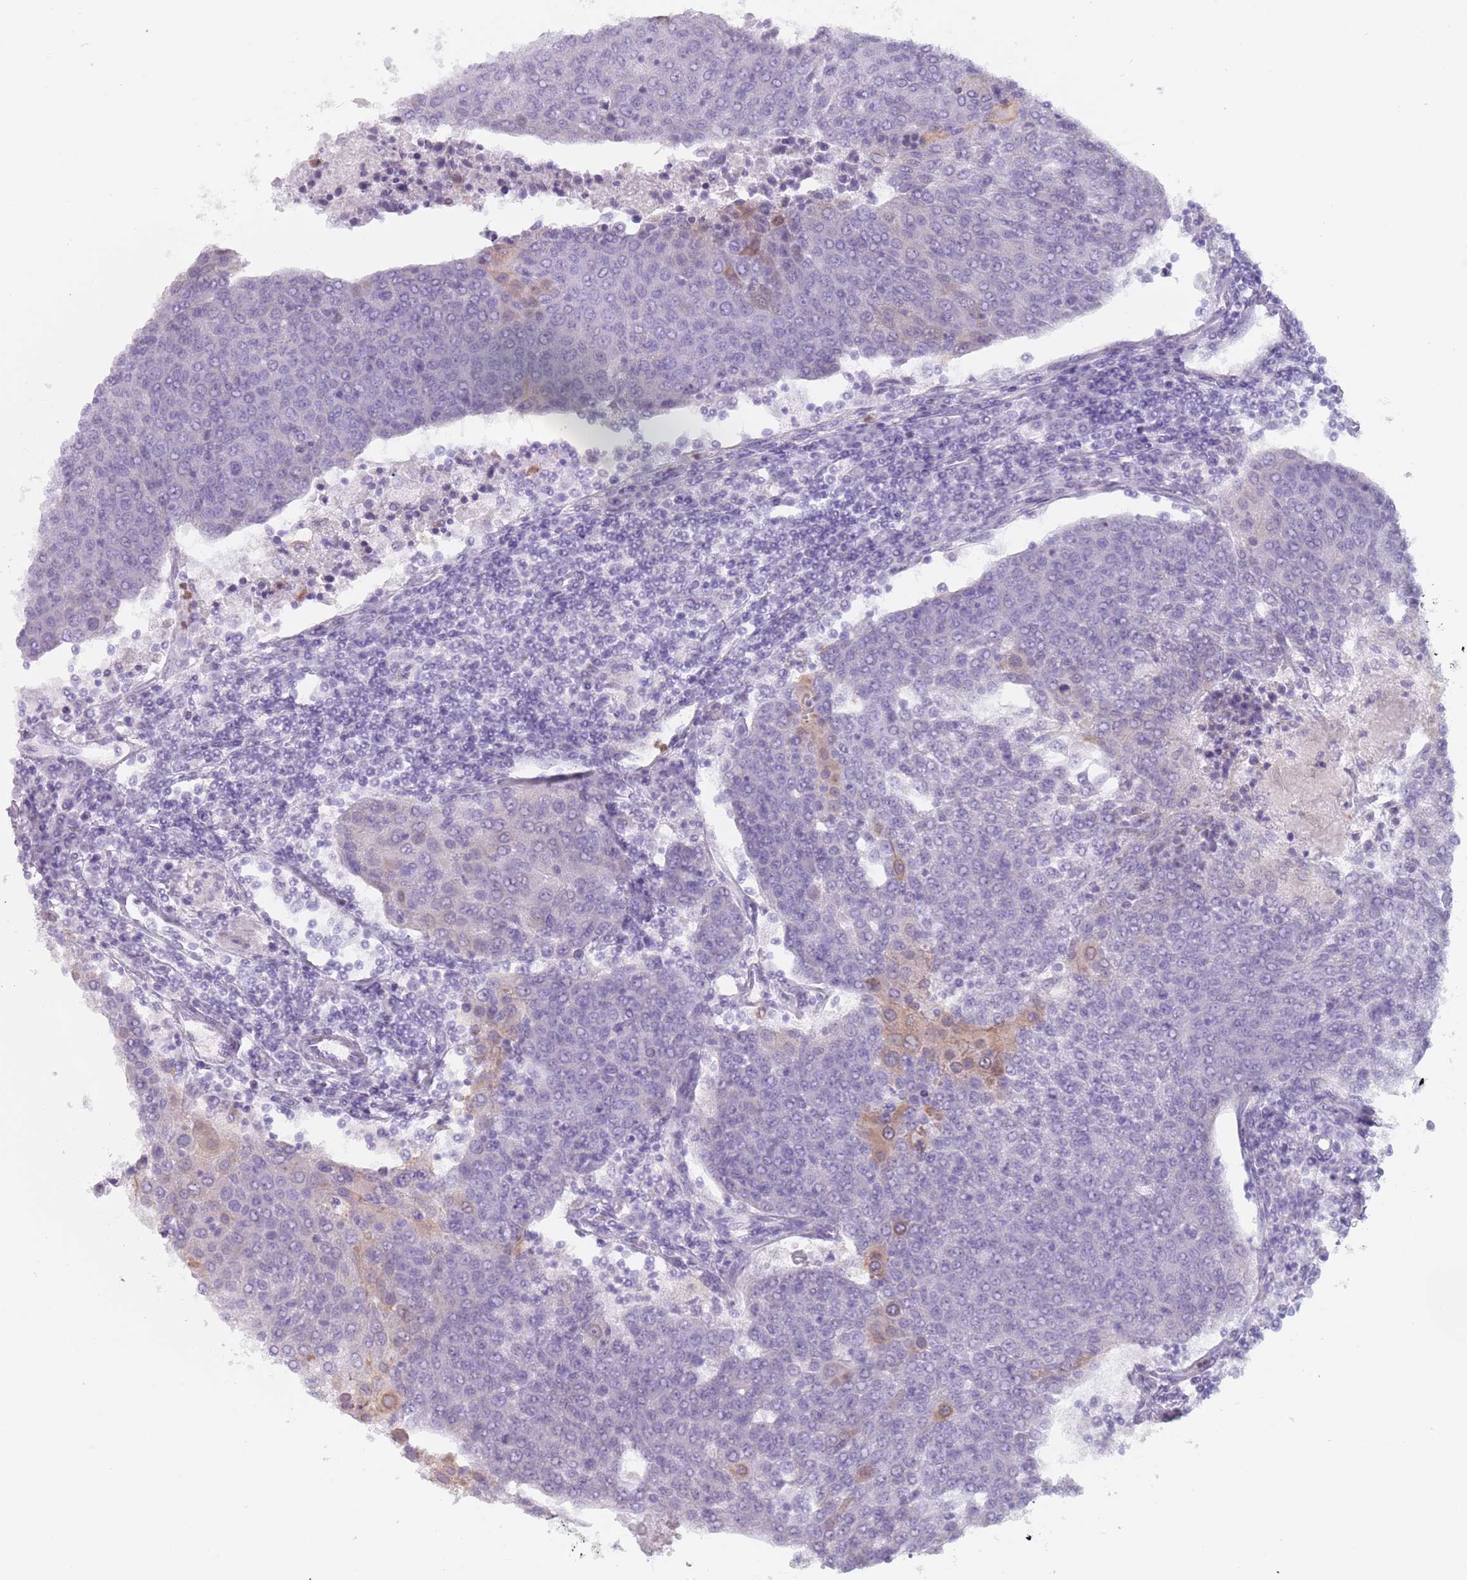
{"staining": {"intensity": "negative", "quantity": "none", "location": "none"}, "tissue": "urothelial cancer", "cell_type": "Tumor cells", "image_type": "cancer", "snomed": [{"axis": "morphology", "description": "Urothelial carcinoma, High grade"}, {"axis": "topography", "description": "Urinary bladder"}], "caption": "IHC micrograph of human urothelial cancer stained for a protein (brown), which demonstrates no staining in tumor cells.", "gene": "ZNF584", "patient": {"sex": "female", "age": 85}}